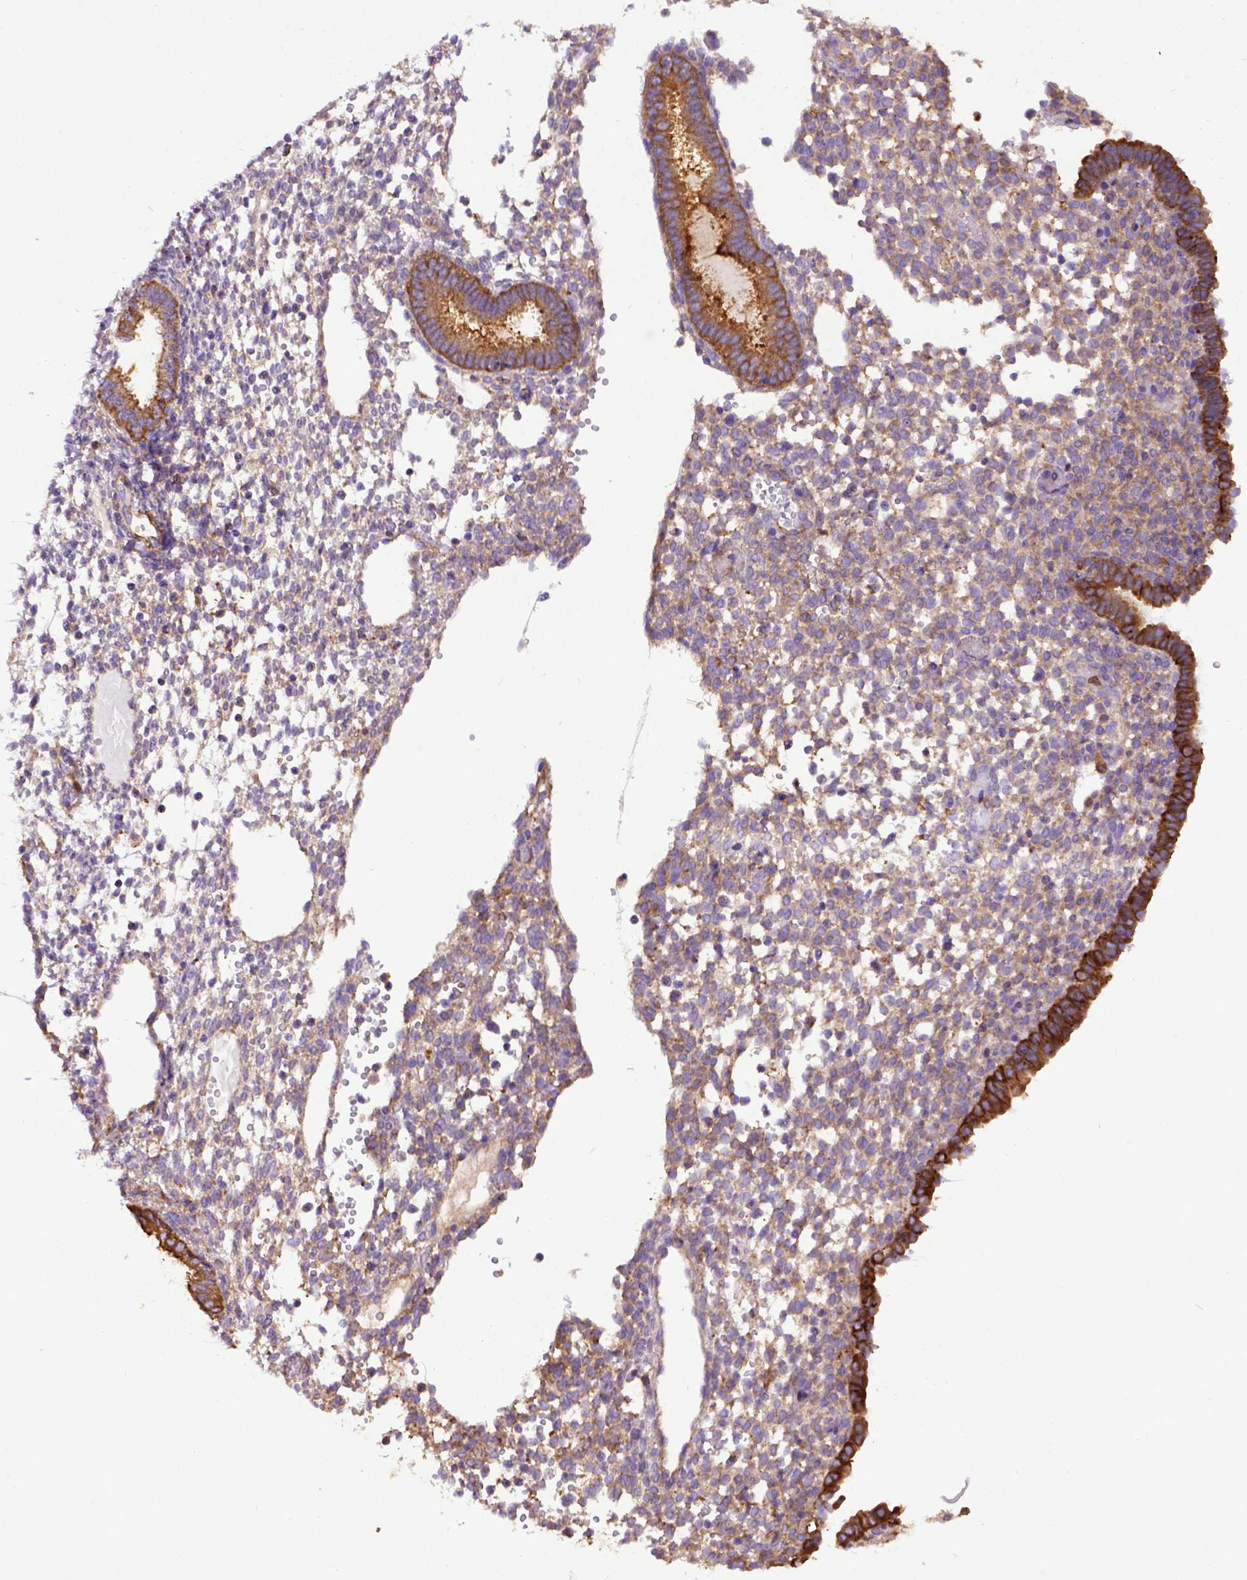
{"staining": {"intensity": "weak", "quantity": "25%-75%", "location": "cytoplasmic/membranous"}, "tissue": "endometrium", "cell_type": "Cells in endometrial stroma", "image_type": "normal", "snomed": [{"axis": "morphology", "description": "Normal tissue, NOS"}, {"axis": "topography", "description": "Endometrium"}], "caption": "Protein analysis of benign endometrium displays weak cytoplasmic/membranous positivity in approximately 25%-75% of cells in endometrial stroma.", "gene": "MVP", "patient": {"sex": "female", "age": 36}}